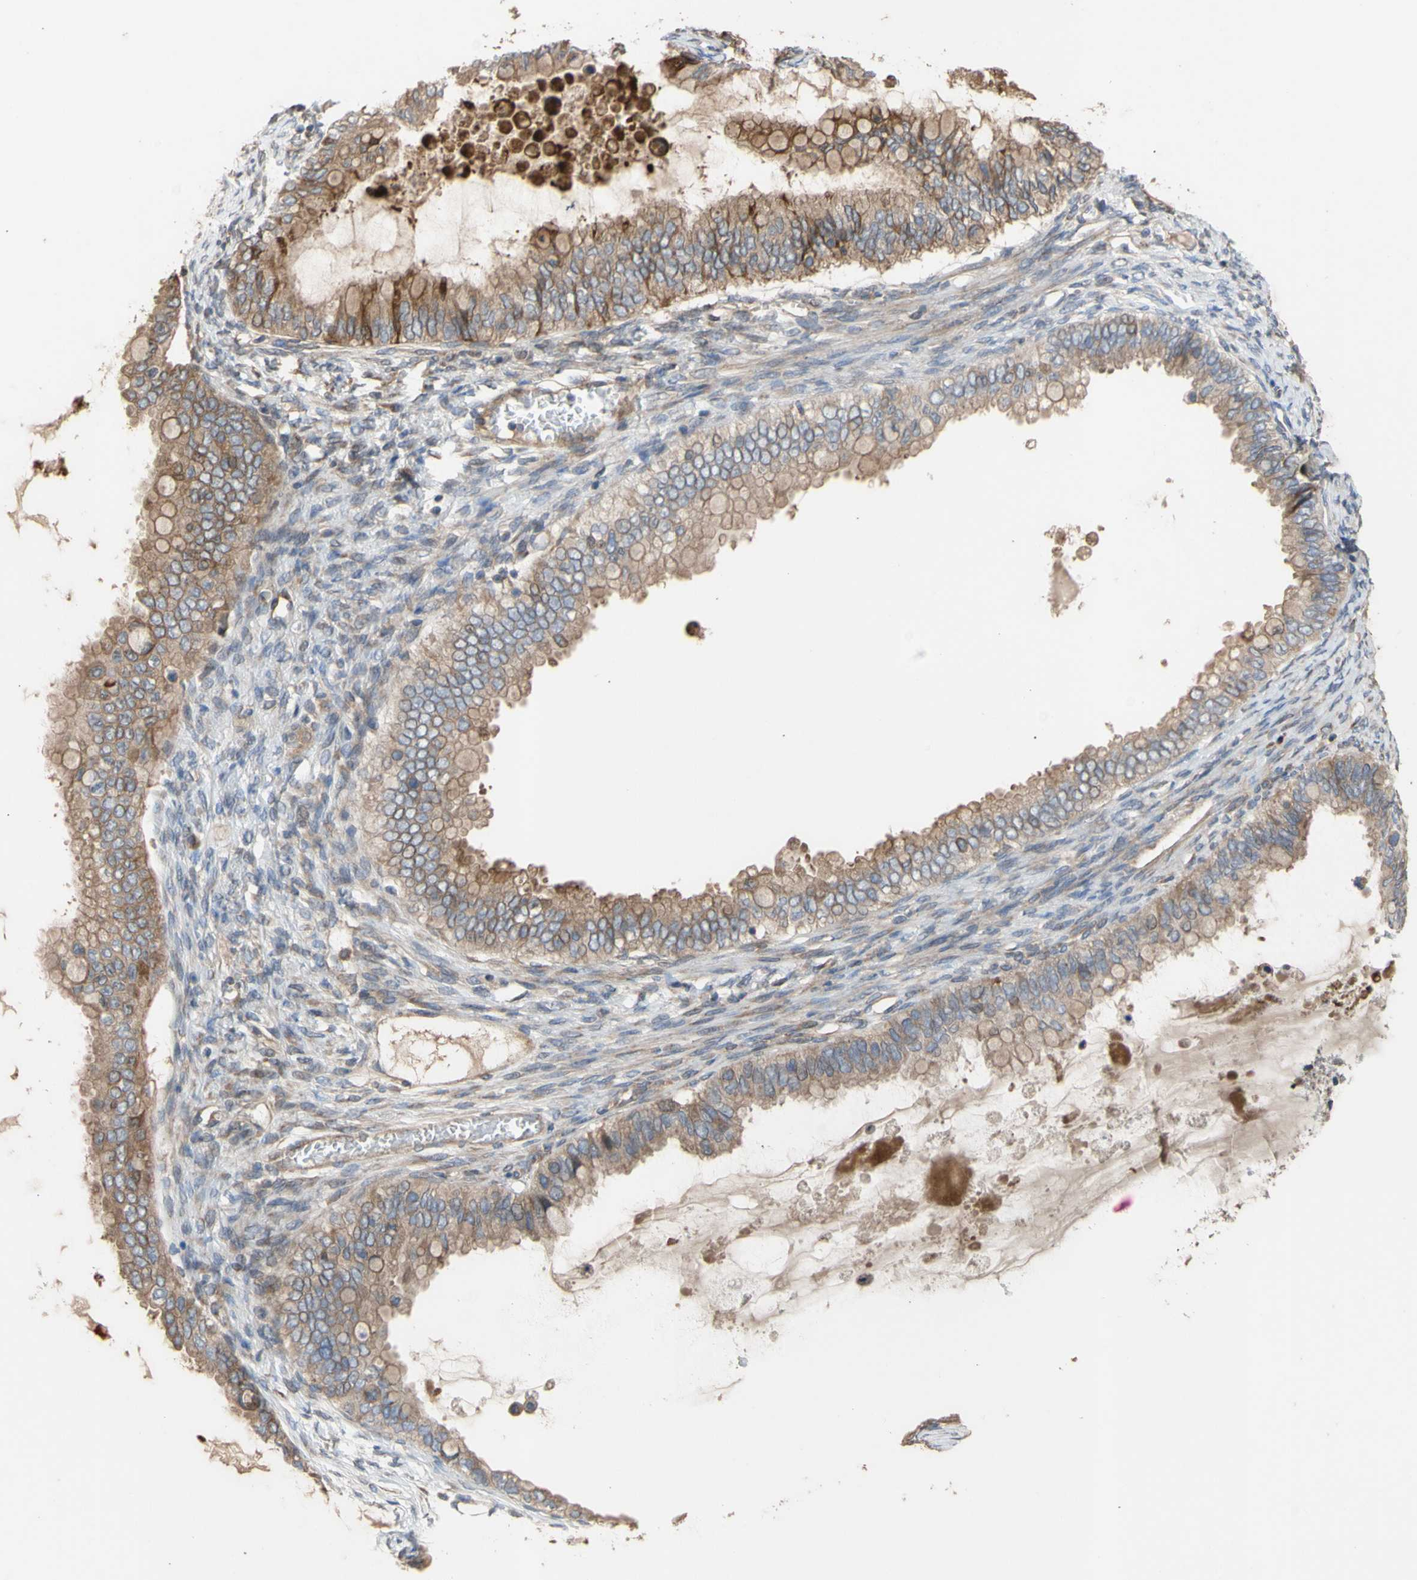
{"staining": {"intensity": "moderate", "quantity": ">75%", "location": "cytoplasmic/membranous"}, "tissue": "ovarian cancer", "cell_type": "Tumor cells", "image_type": "cancer", "snomed": [{"axis": "morphology", "description": "Cystadenocarcinoma, mucinous, NOS"}, {"axis": "topography", "description": "Ovary"}], "caption": "Immunohistochemistry of ovarian cancer demonstrates medium levels of moderate cytoplasmic/membranous positivity in about >75% of tumor cells. The protein is stained brown, and the nuclei are stained in blue (DAB IHC with brightfield microscopy, high magnification).", "gene": "NECTIN3", "patient": {"sex": "female", "age": 80}}